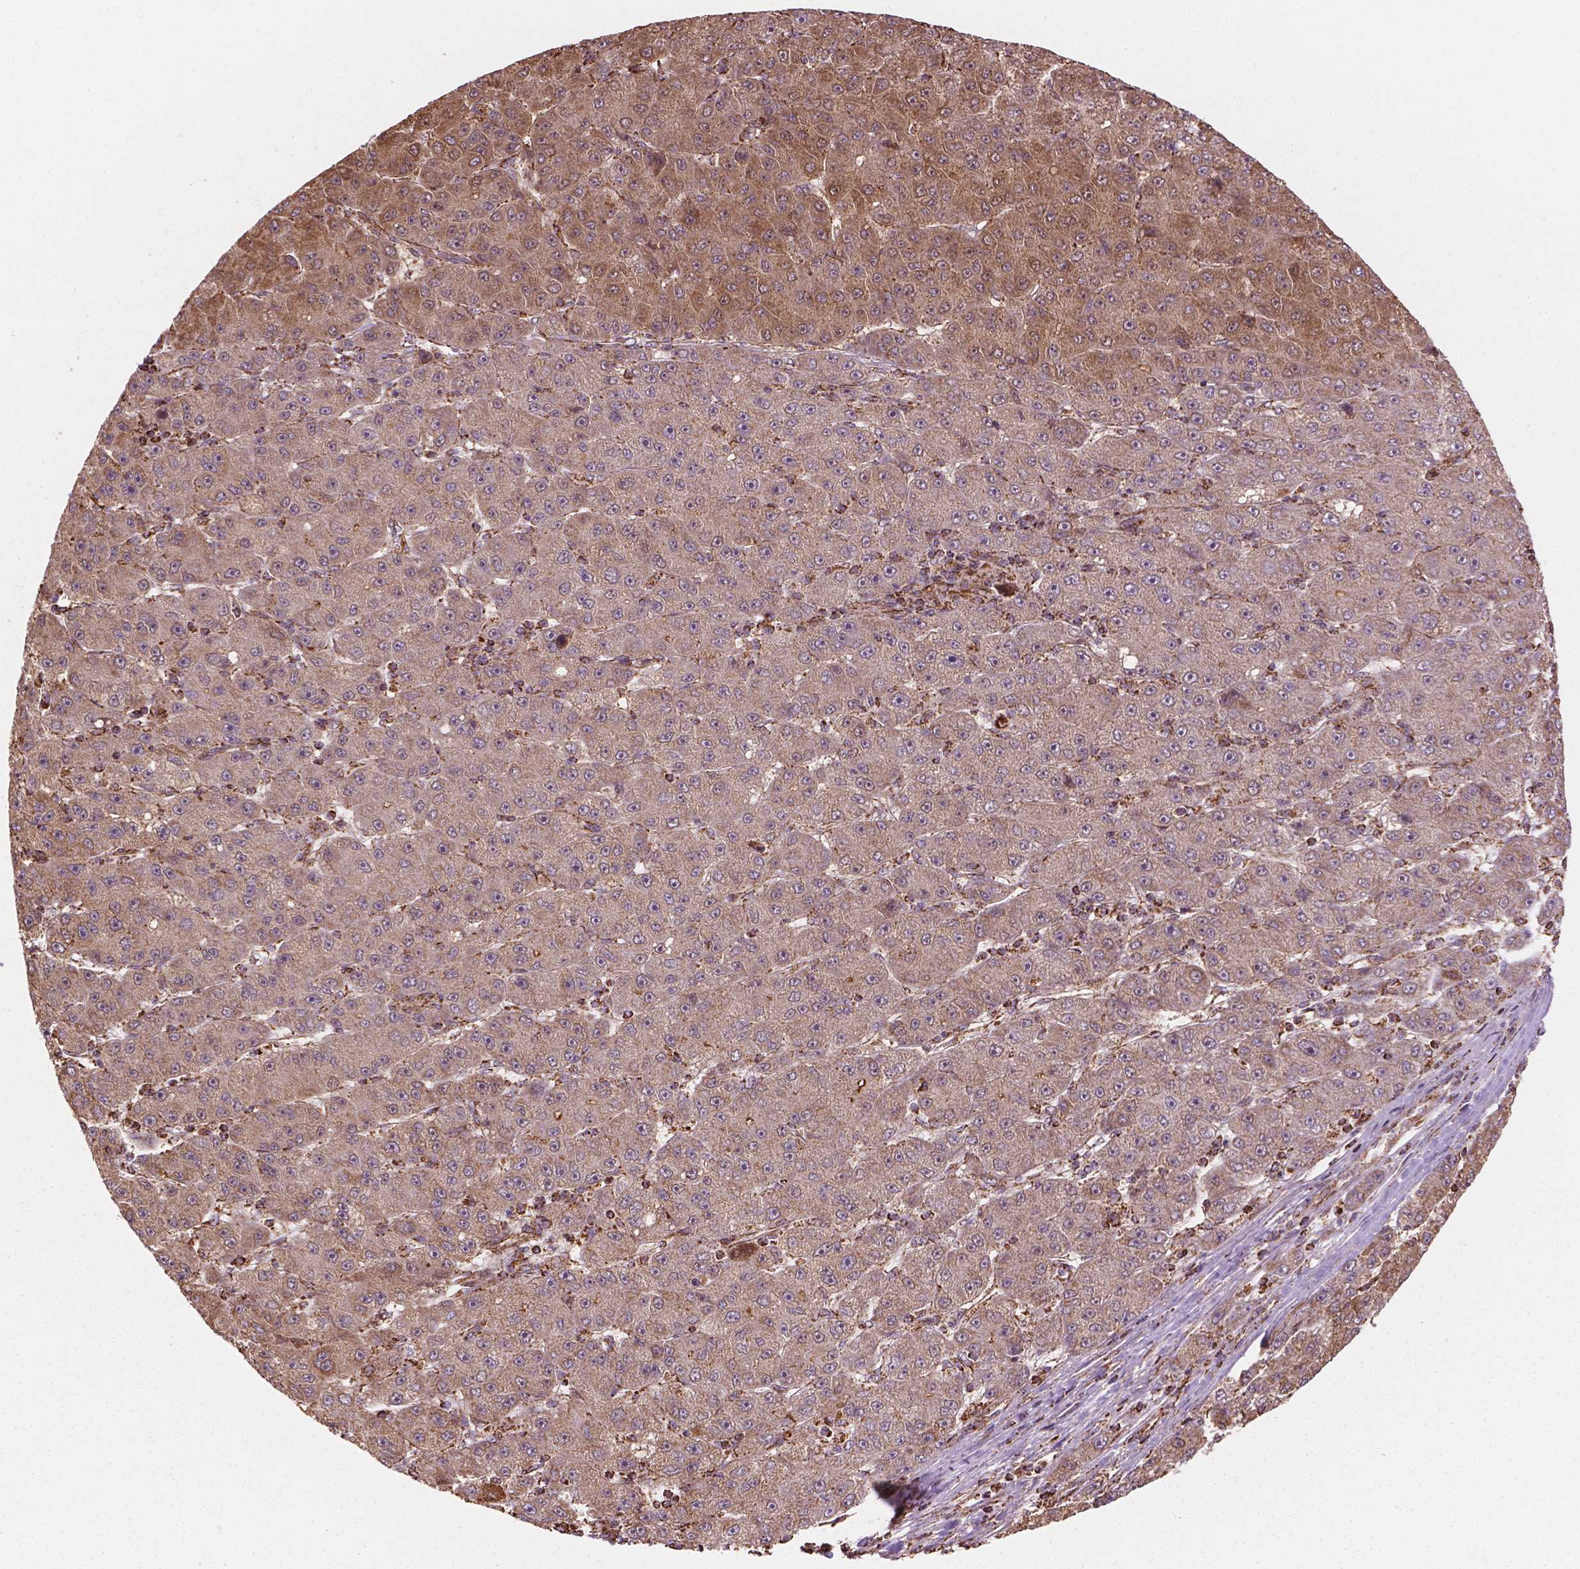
{"staining": {"intensity": "moderate", "quantity": "25%-75%", "location": "cytoplasmic/membranous"}, "tissue": "liver cancer", "cell_type": "Tumor cells", "image_type": "cancer", "snomed": [{"axis": "morphology", "description": "Carcinoma, Hepatocellular, NOS"}, {"axis": "topography", "description": "Liver"}], "caption": "IHC image of hepatocellular carcinoma (liver) stained for a protein (brown), which shows medium levels of moderate cytoplasmic/membranous positivity in about 25%-75% of tumor cells.", "gene": "HS3ST3A1", "patient": {"sex": "male", "age": 67}}